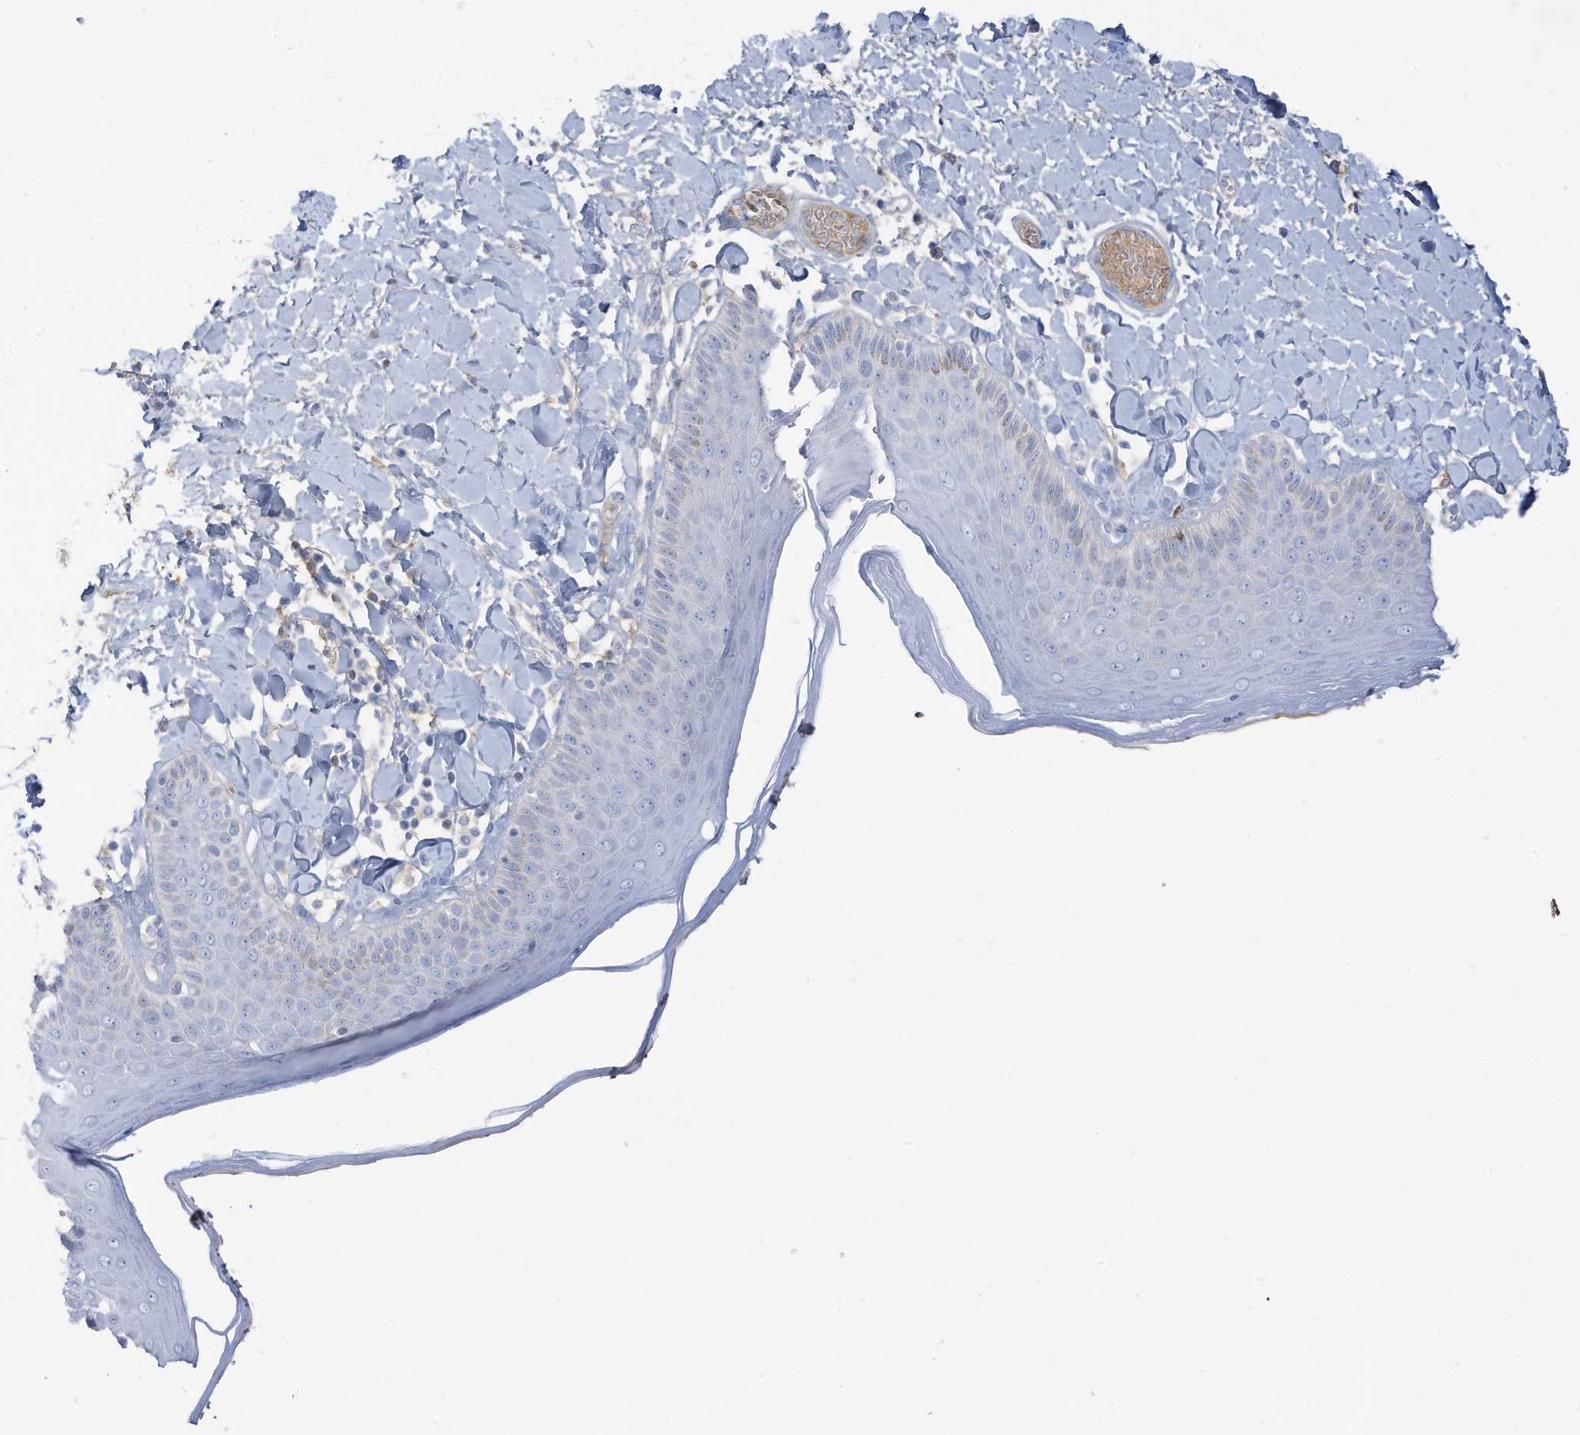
{"staining": {"intensity": "negative", "quantity": "none", "location": "none"}, "tissue": "skin", "cell_type": "Epidermal cells", "image_type": "normal", "snomed": [{"axis": "morphology", "description": "Normal tissue, NOS"}, {"axis": "topography", "description": "Anal"}], "caption": "Protein analysis of normal skin displays no significant staining in epidermal cells. The staining was performed using DAB to visualize the protein expression in brown, while the nuclei were stained in blue with hematoxylin (Magnification: 20x).", "gene": "HSD17B13", "patient": {"sex": "male", "age": 69}}